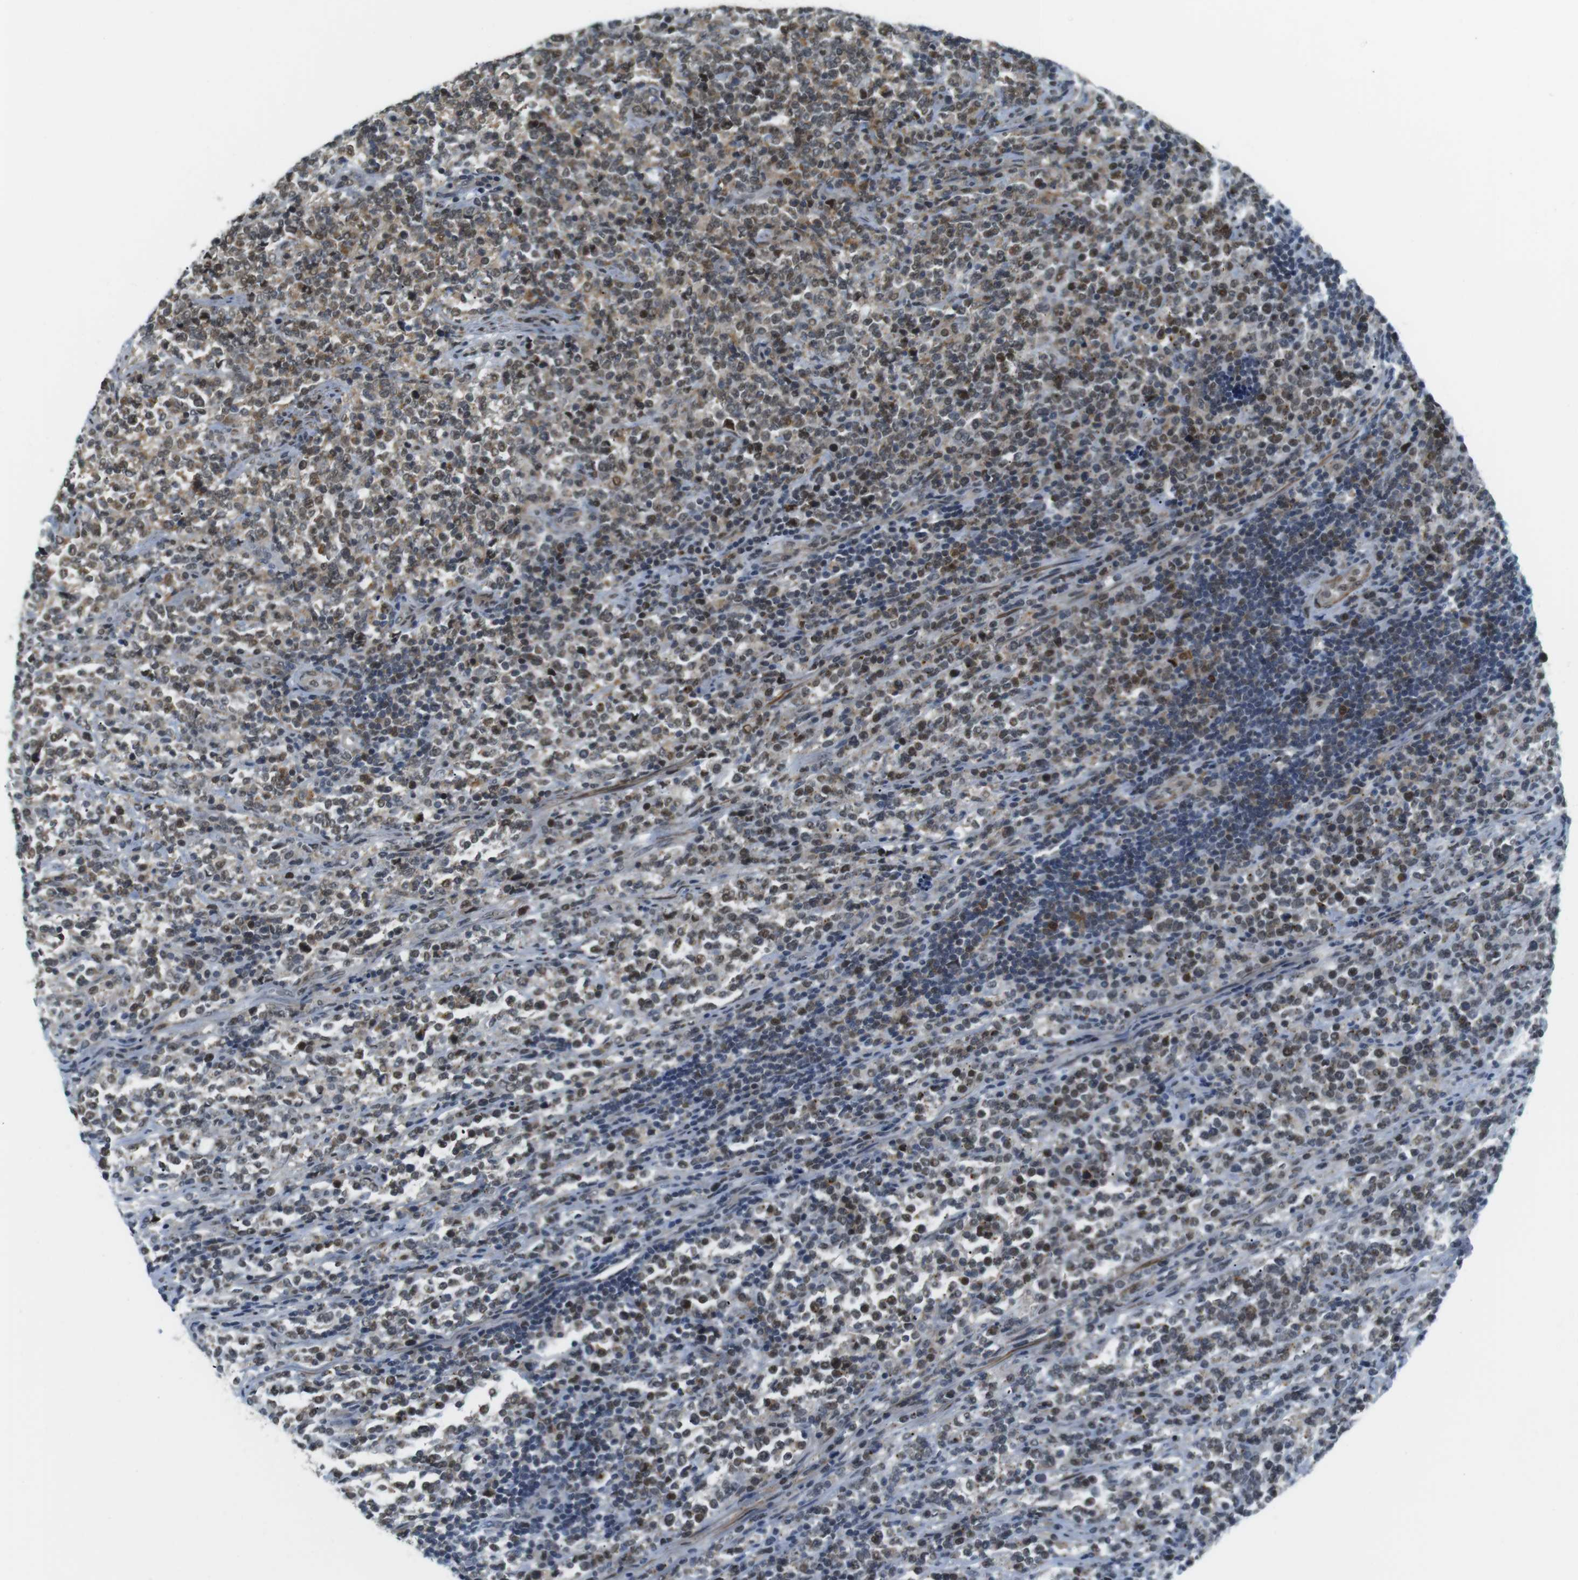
{"staining": {"intensity": "moderate", "quantity": ">75%", "location": "nuclear"}, "tissue": "lymphoma", "cell_type": "Tumor cells", "image_type": "cancer", "snomed": [{"axis": "morphology", "description": "Malignant lymphoma, non-Hodgkin's type, High grade"}, {"axis": "topography", "description": "Soft tissue"}], "caption": "Lymphoma stained for a protein shows moderate nuclear positivity in tumor cells.", "gene": "USP7", "patient": {"sex": "male", "age": 18}}